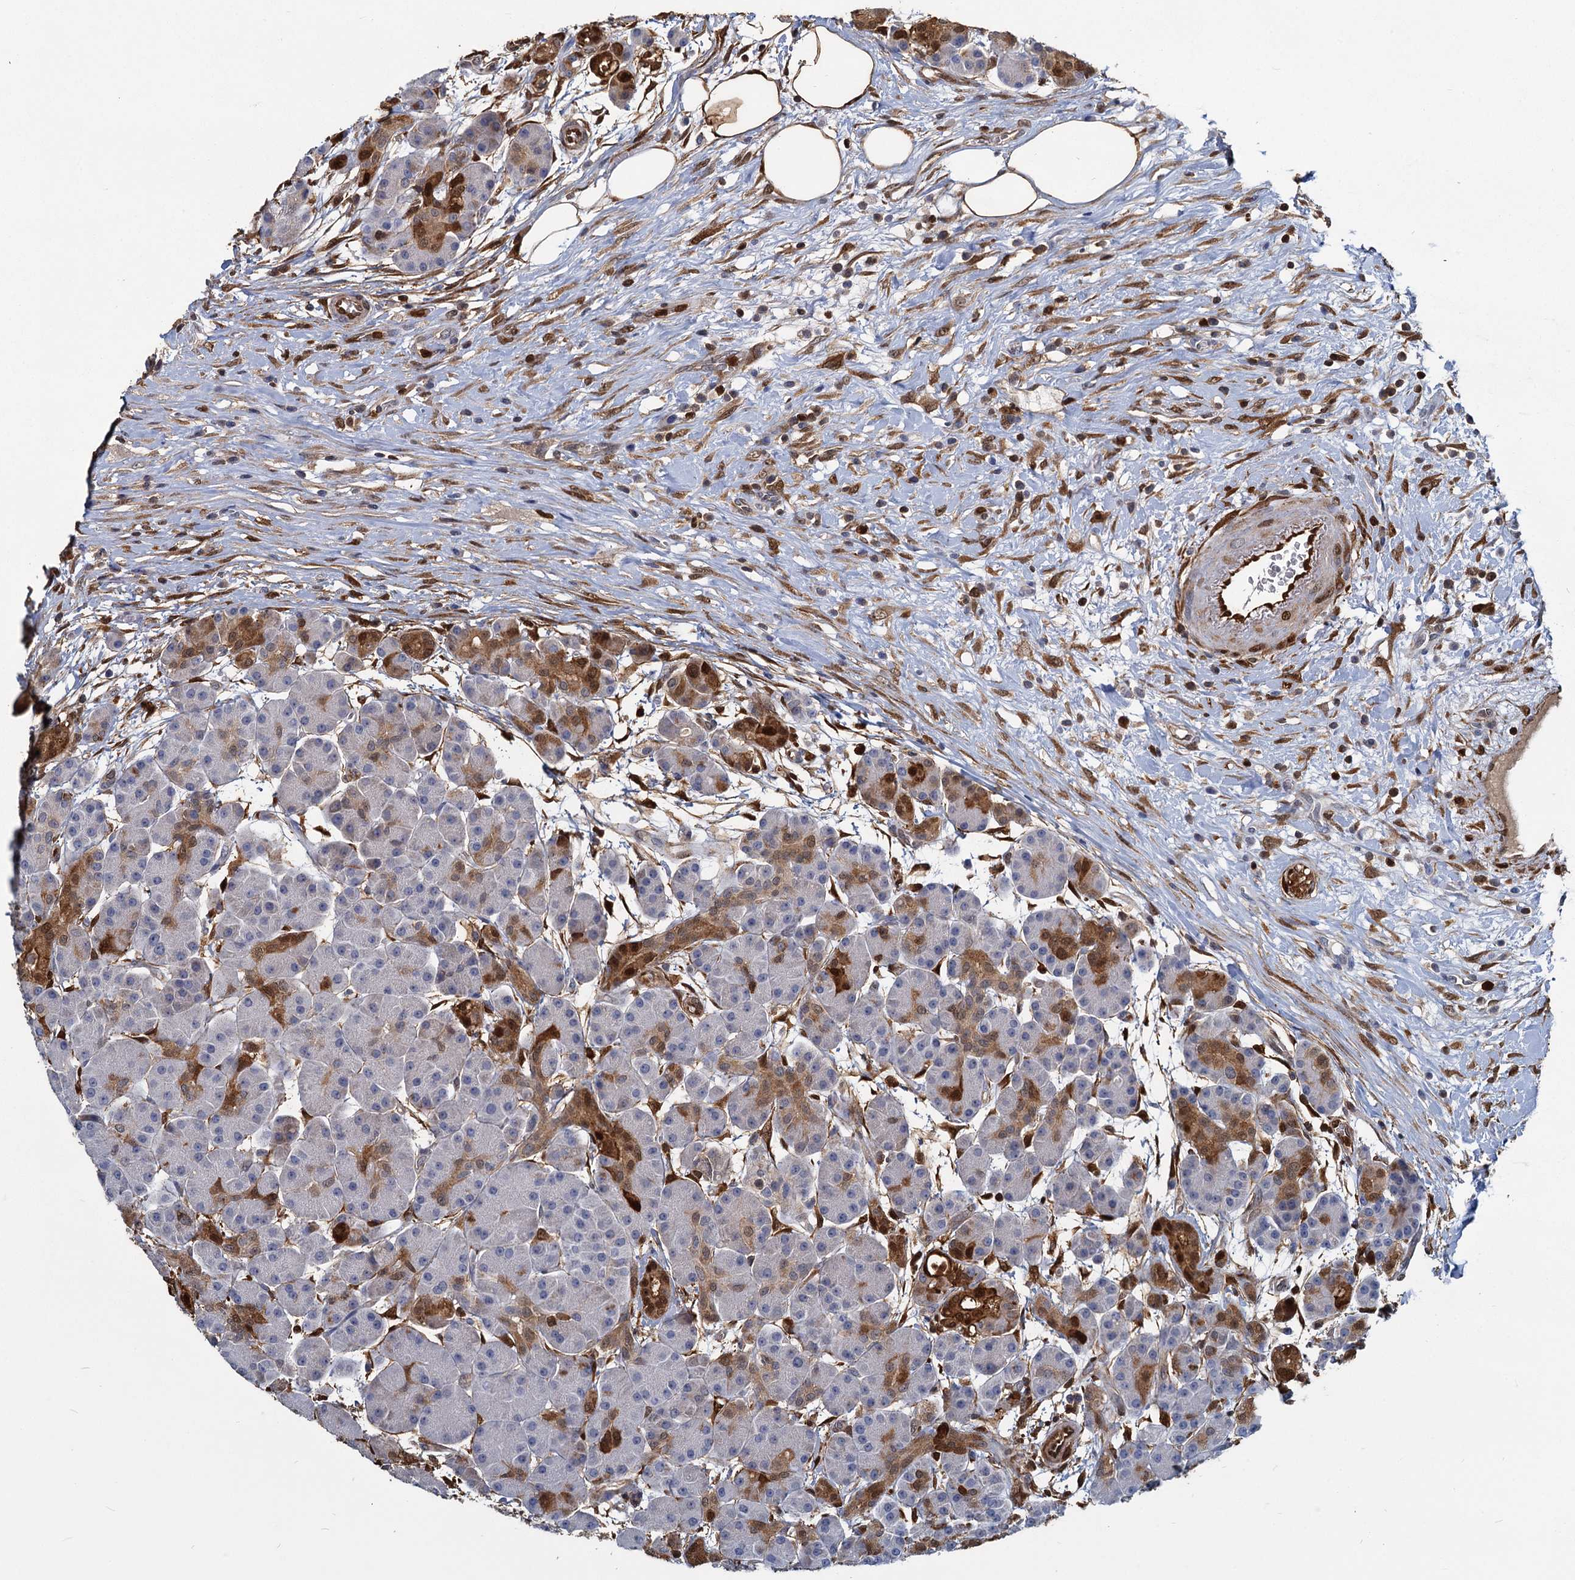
{"staining": {"intensity": "strong", "quantity": "25%-75%", "location": "cytoplasmic/membranous,nuclear"}, "tissue": "pancreas", "cell_type": "Exocrine glandular cells", "image_type": "normal", "snomed": [{"axis": "morphology", "description": "Normal tissue, NOS"}, {"axis": "topography", "description": "Pancreas"}], "caption": "Pancreas stained with immunohistochemistry reveals strong cytoplasmic/membranous,nuclear positivity in approximately 25%-75% of exocrine glandular cells. The staining was performed using DAB to visualize the protein expression in brown, while the nuclei were stained in blue with hematoxylin (Magnification: 20x).", "gene": "S100A6", "patient": {"sex": "male", "age": 63}}